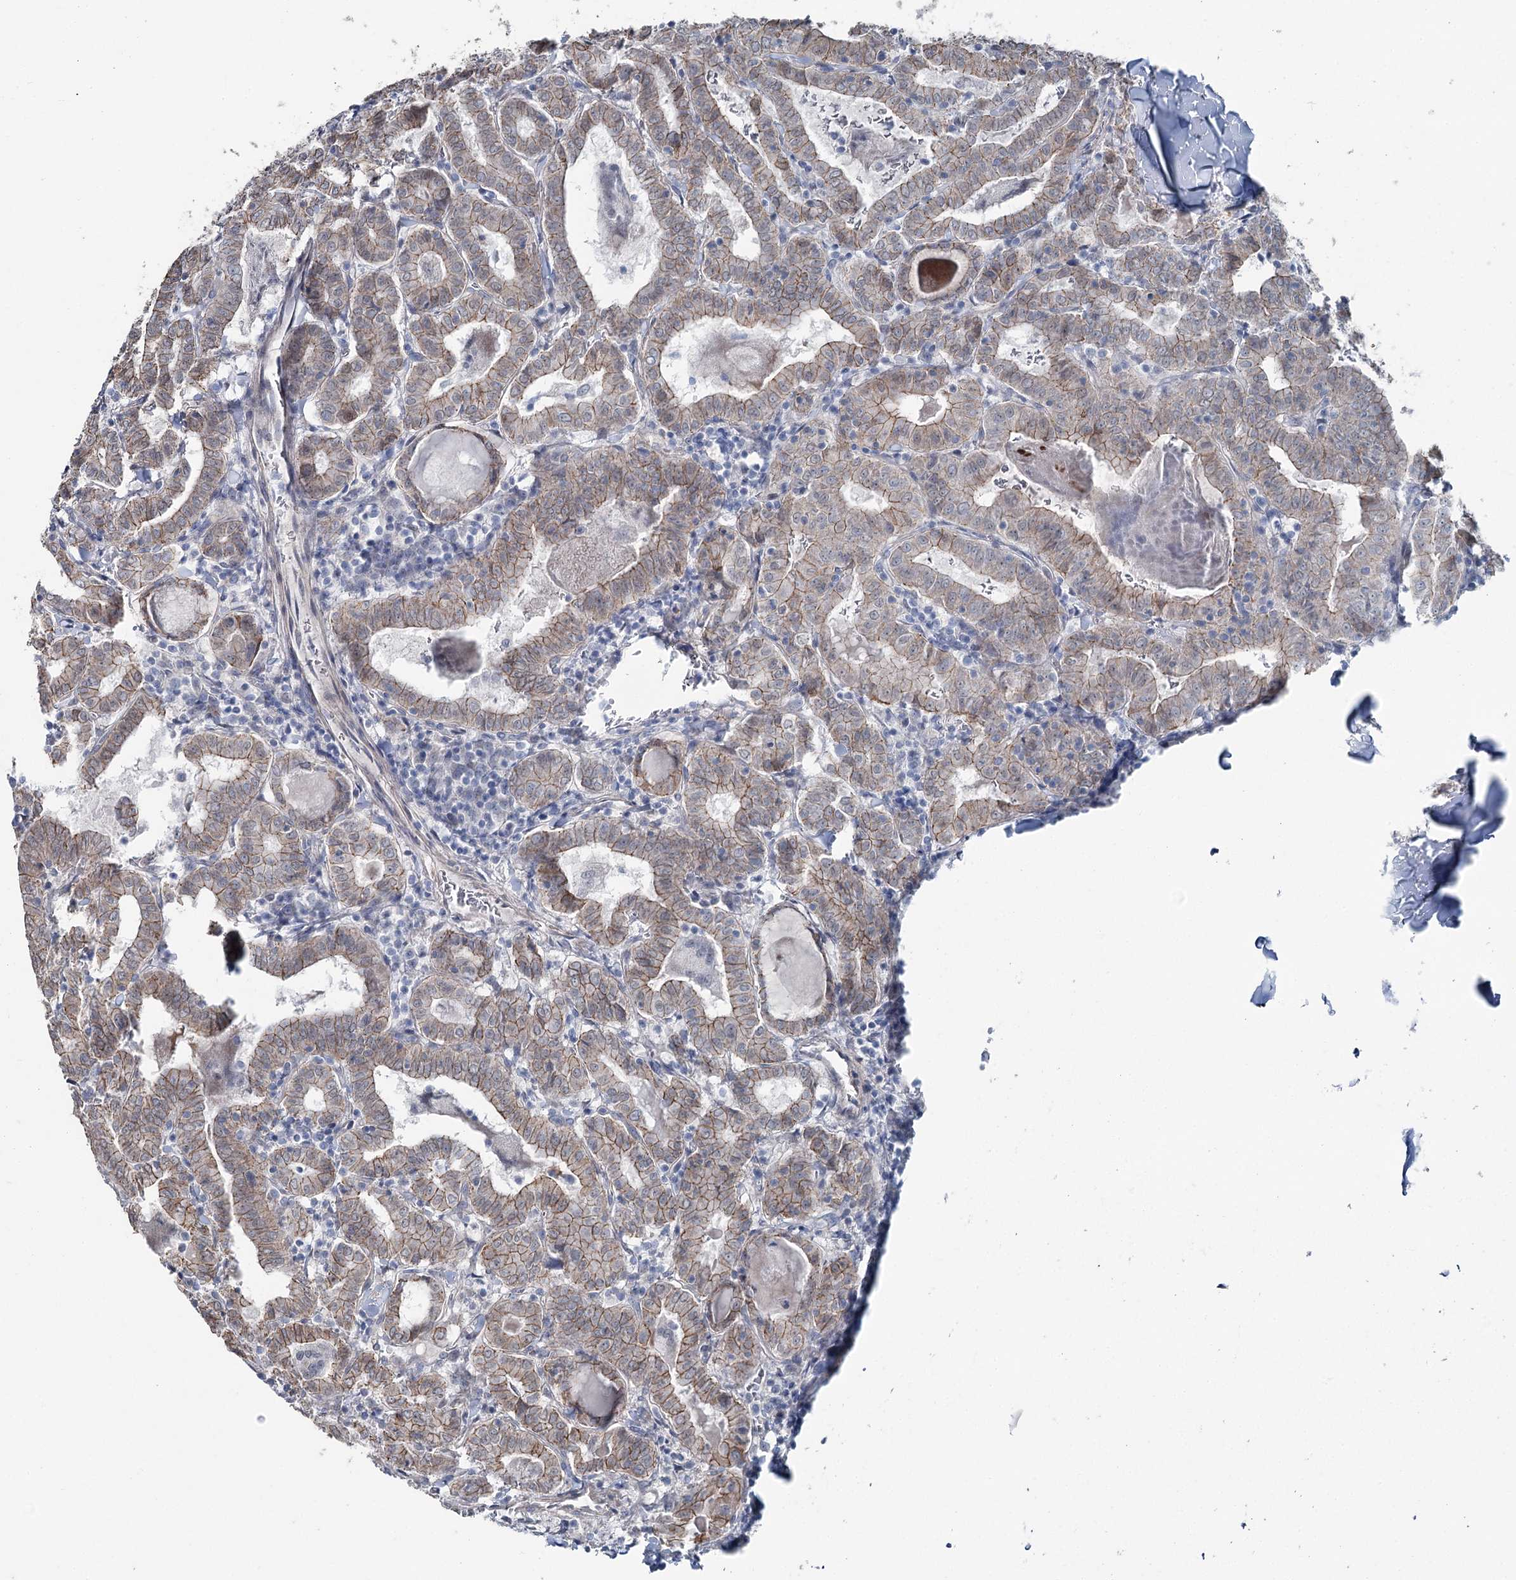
{"staining": {"intensity": "moderate", "quantity": ">75%", "location": "cytoplasmic/membranous"}, "tissue": "thyroid cancer", "cell_type": "Tumor cells", "image_type": "cancer", "snomed": [{"axis": "morphology", "description": "Papillary adenocarcinoma, NOS"}, {"axis": "topography", "description": "Thyroid gland"}], "caption": "Human papillary adenocarcinoma (thyroid) stained with a brown dye shows moderate cytoplasmic/membranous positive staining in approximately >75% of tumor cells.", "gene": "FAM120B", "patient": {"sex": "female", "age": 72}}